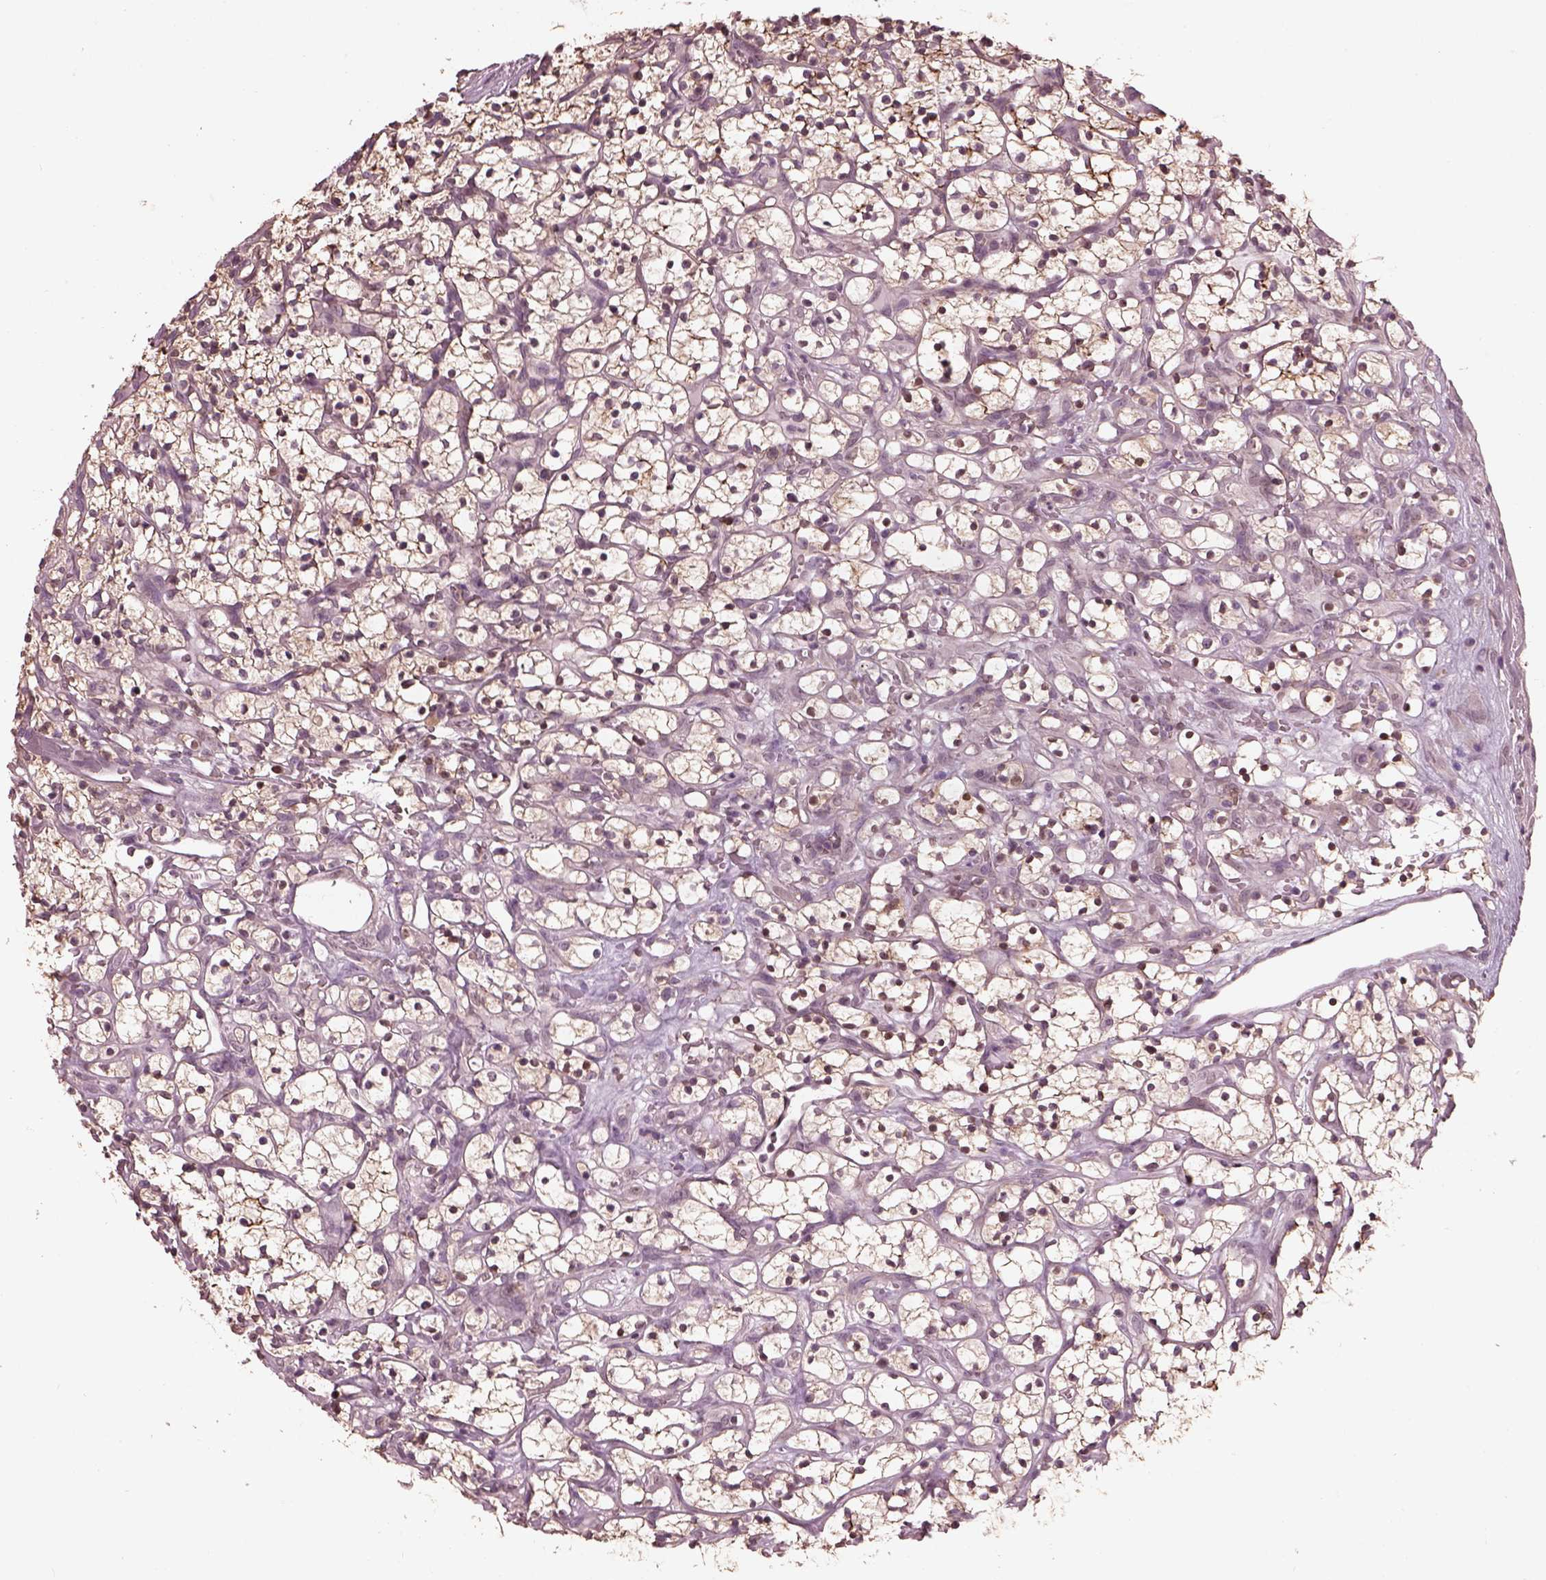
{"staining": {"intensity": "weak", "quantity": "<25%", "location": "nuclear"}, "tissue": "renal cancer", "cell_type": "Tumor cells", "image_type": "cancer", "snomed": [{"axis": "morphology", "description": "Adenocarcinoma, NOS"}, {"axis": "topography", "description": "Kidney"}], "caption": "This is an immunohistochemistry histopathology image of human renal cancer (adenocarcinoma). There is no expression in tumor cells.", "gene": "SRI", "patient": {"sex": "female", "age": 64}}